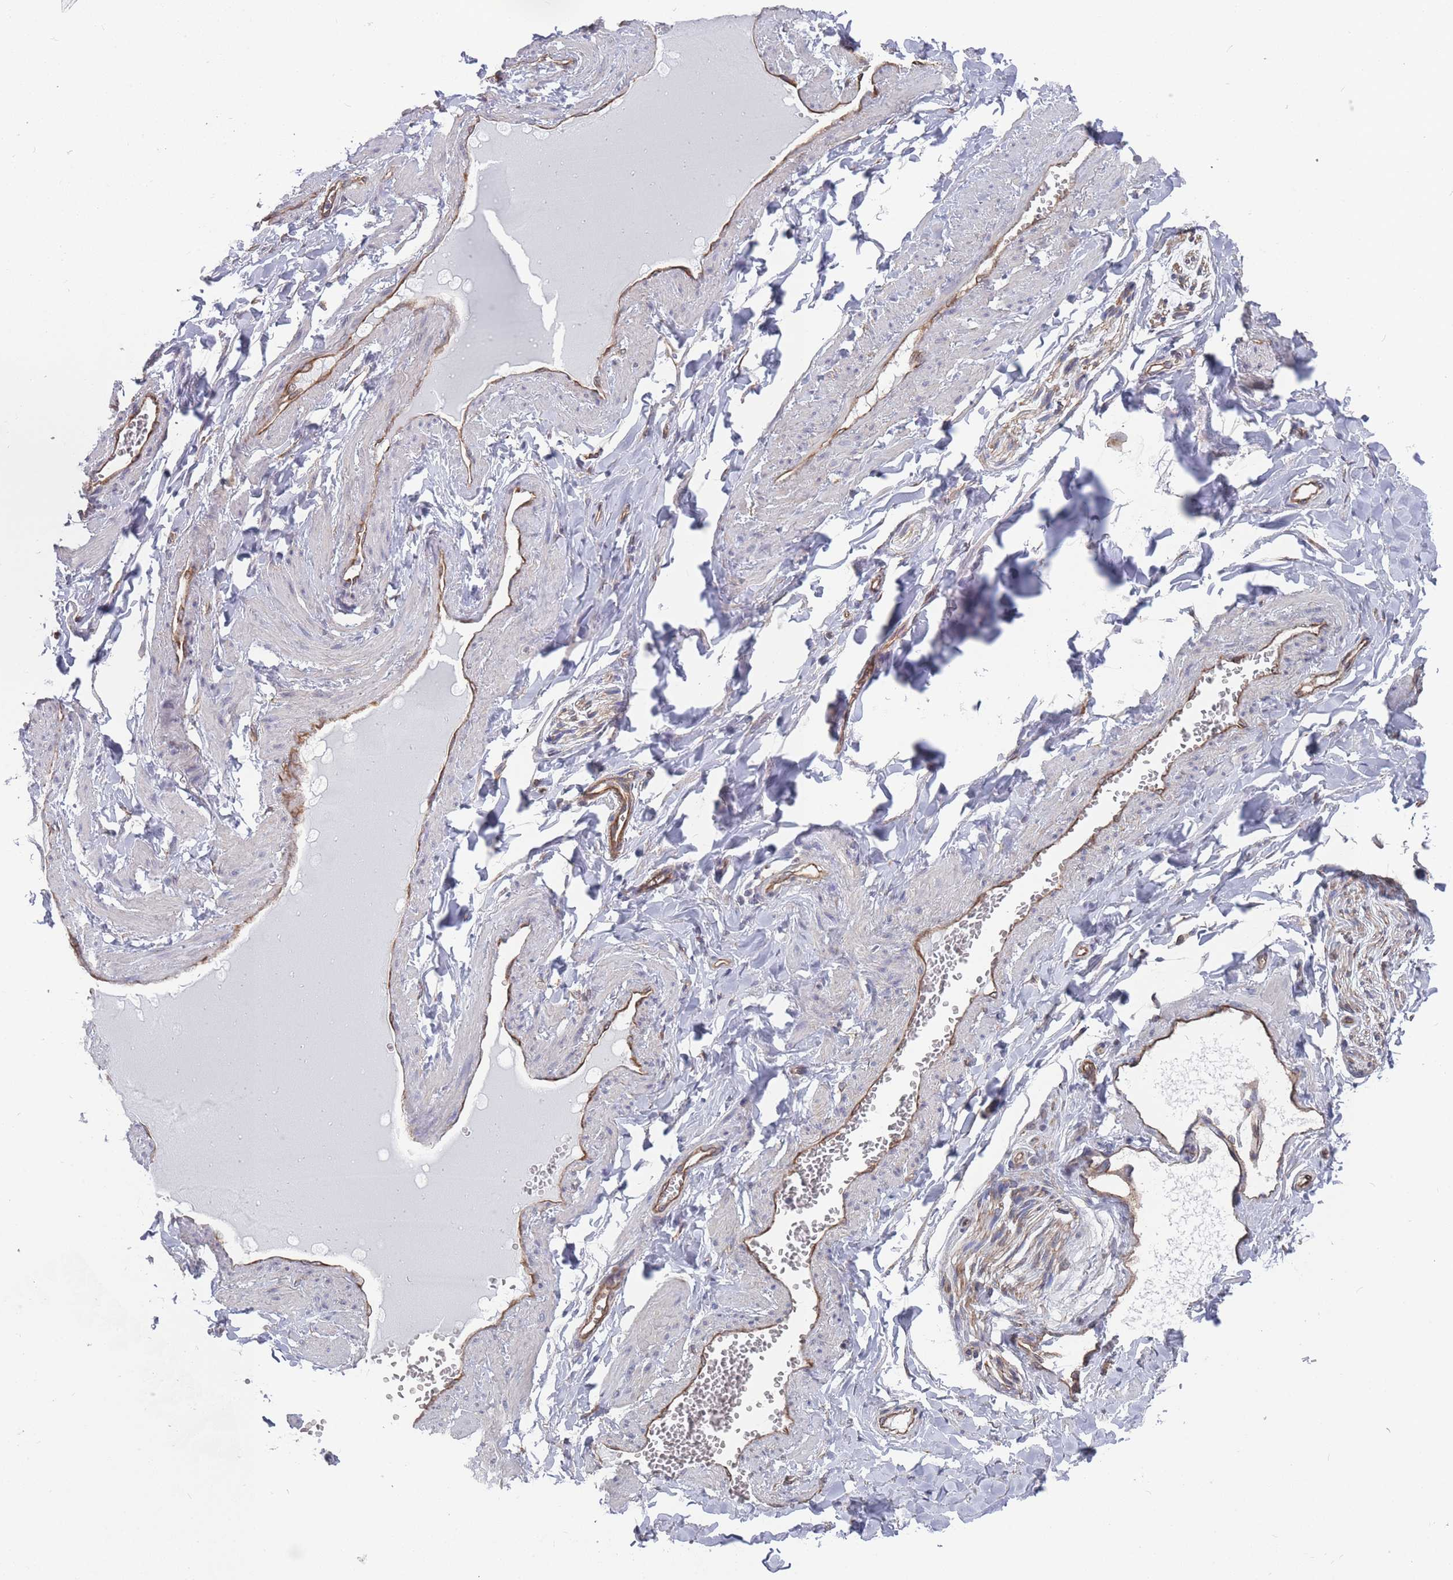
{"staining": {"intensity": "moderate", "quantity": ">75%", "location": "cytoplasmic/membranous"}, "tissue": "adipose tissue", "cell_type": "Adipocytes", "image_type": "normal", "snomed": [{"axis": "morphology", "description": "Normal tissue, NOS"}, {"axis": "topography", "description": "Soft tissue"}, {"axis": "topography", "description": "Adipose tissue"}, {"axis": "topography", "description": "Vascular tissue"}, {"axis": "topography", "description": "Peripheral nerve tissue"}], "caption": "Moderate cytoplasmic/membranous positivity is present in about >75% of adipocytes in unremarkable adipose tissue. (DAB (3,3'-diaminobenzidine) IHC, brown staining for protein, blue staining for nuclei).", "gene": "SLC1A6", "patient": {"sex": "male", "age": 46}}